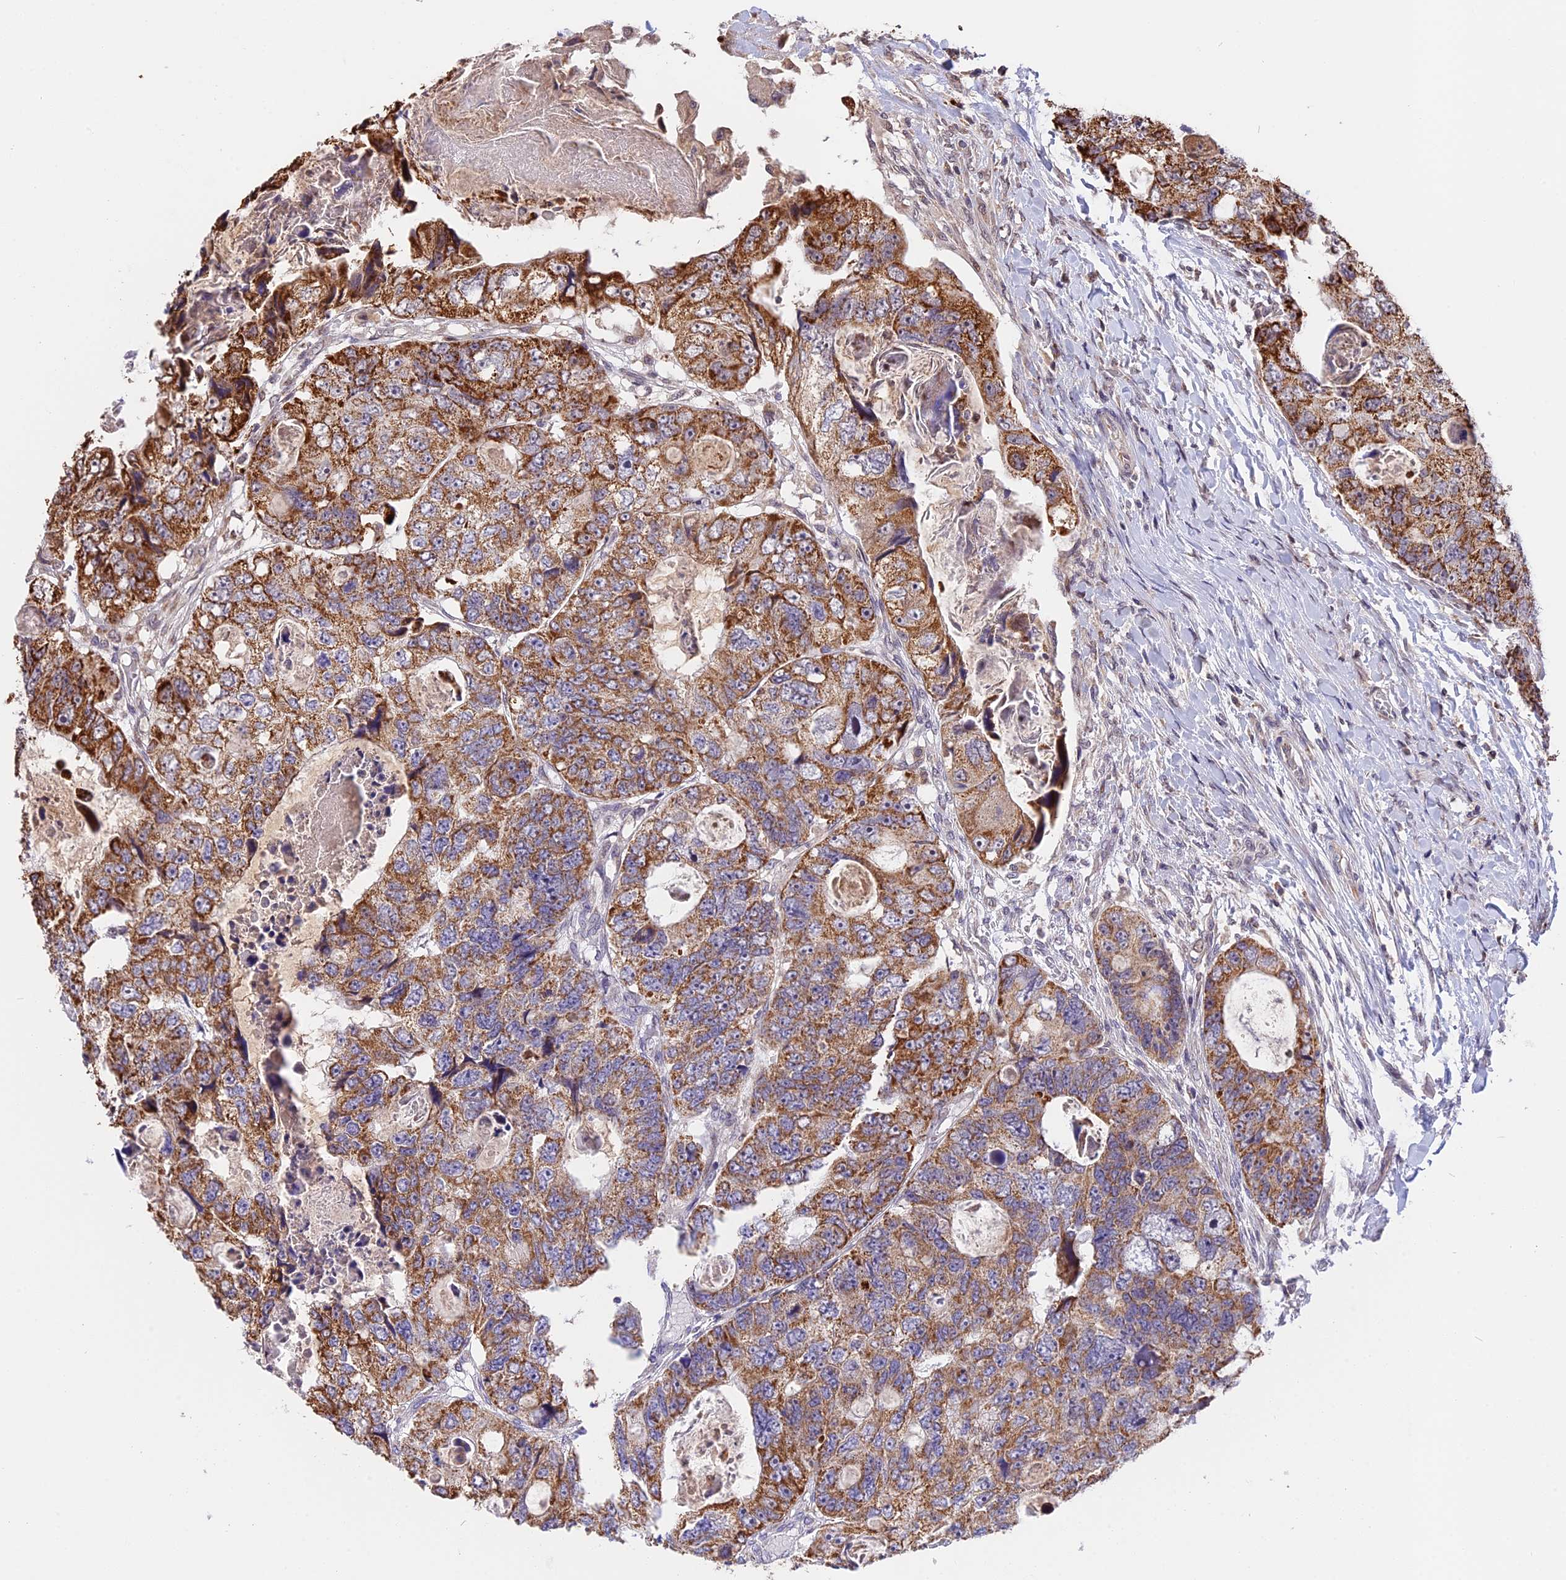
{"staining": {"intensity": "moderate", "quantity": ">75%", "location": "cytoplasmic/membranous"}, "tissue": "colorectal cancer", "cell_type": "Tumor cells", "image_type": "cancer", "snomed": [{"axis": "morphology", "description": "Adenocarcinoma, NOS"}, {"axis": "topography", "description": "Rectum"}], "caption": "DAB immunohistochemical staining of adenocarcinoma (colorectal) demonstrates moderate cytoplasmic/membranous protein expression in about >75% of tumor cells. Nuclei are stained in blue.", "gene": "RERGL", "patient": {"sex": "male", "age": 59}}